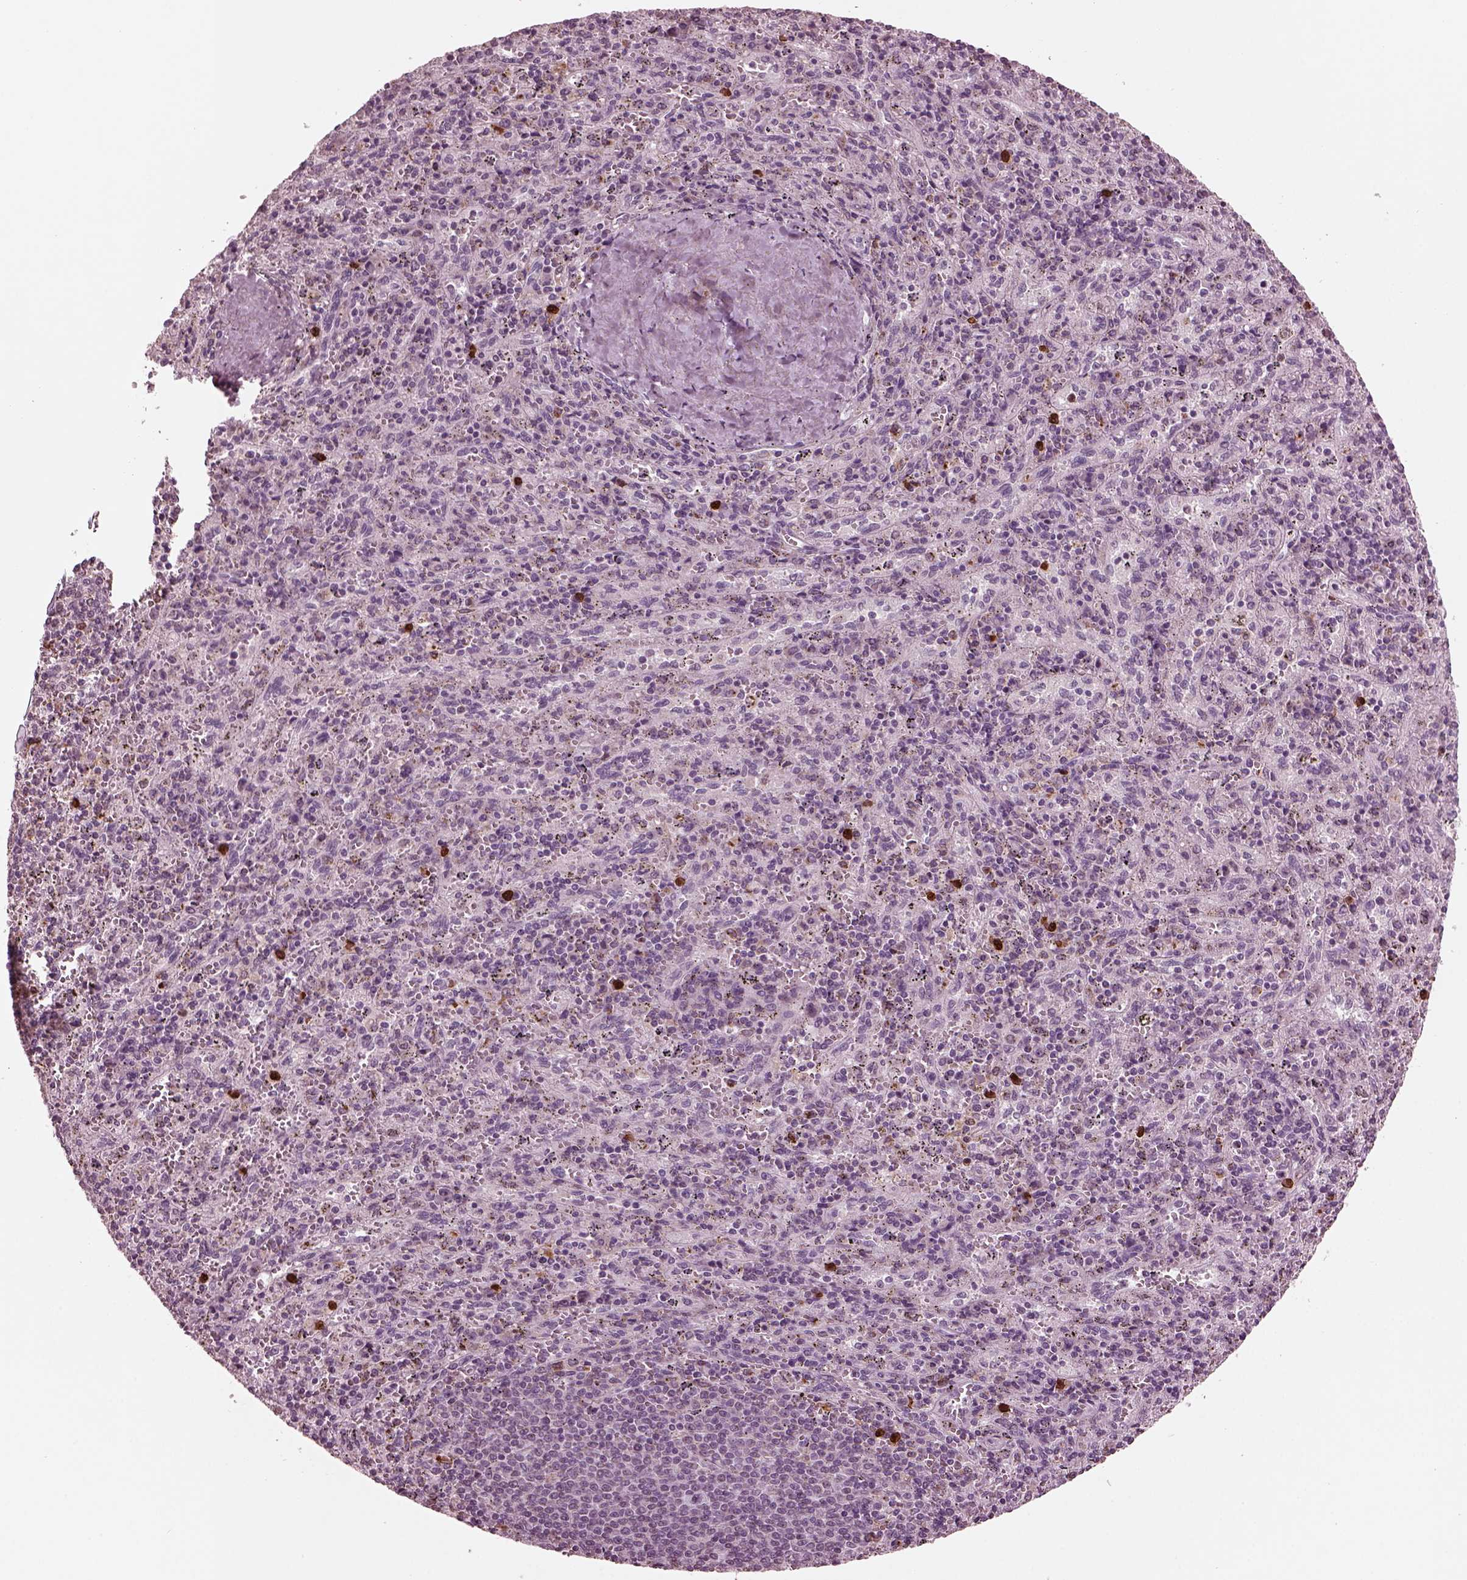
{"staining": {"intensity": "strong", "quantity": "<25%", "location": "cytoplasmic/membranous"}, "tissue": "spleen", "cell_type": "Cells in red pulp", "image_type": "normal", "snomed": [{"axis": "morphology", "description": "Normal tissue, NOS"}, {"axis": "topography", "description": "Spleen"}], "caption": "Protein positivity by immunohistochemistry (IHC) shows strong cytoplasmic/membranous staining in about <25% of cells in red pulp in unremarkable spleen. (IHC, brightfield microscopy, high magnification).", "gene": "SLAMF8", "patient": {"sex": "male", "age": 57}}